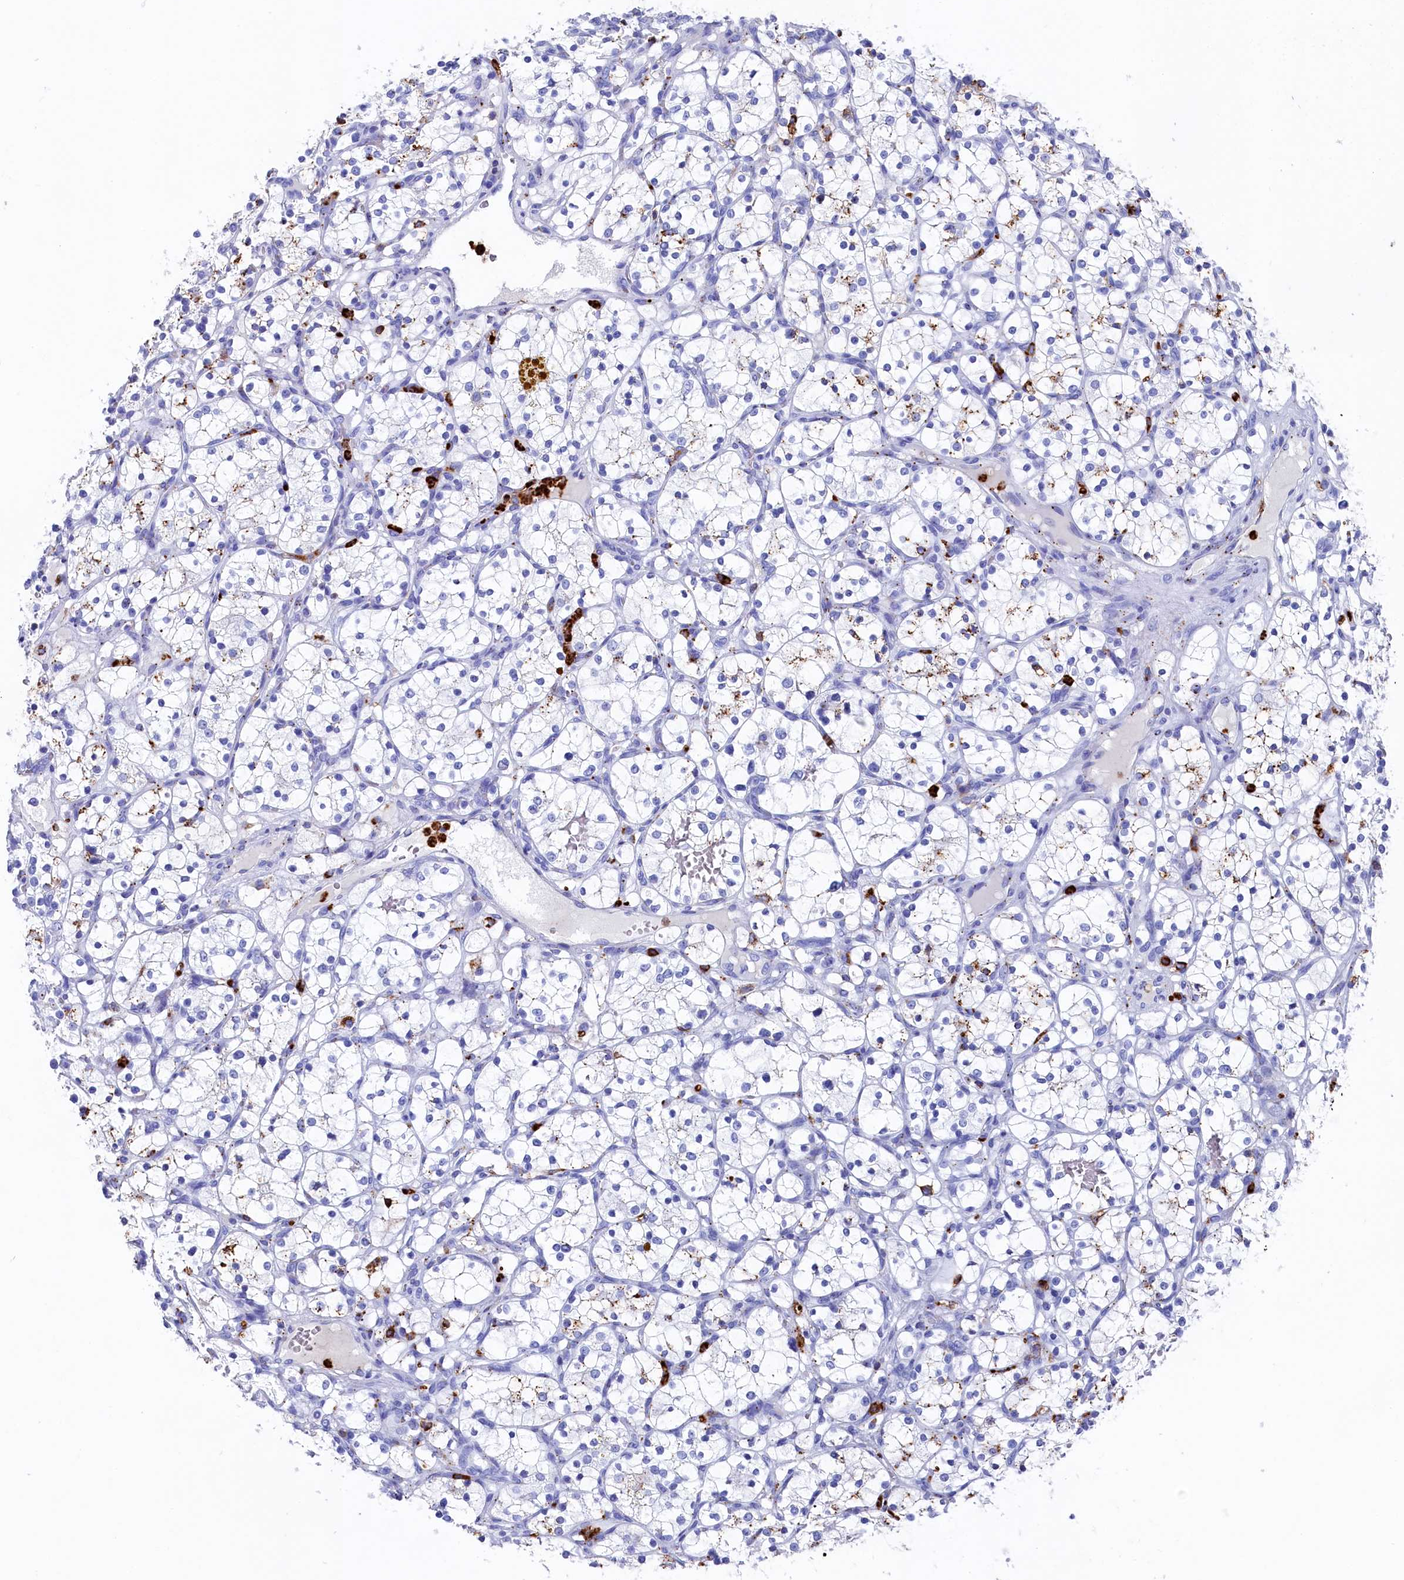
{"staining": {"intensity": "negative", "quantity": "none", "location": "none"}, "tissue": "renal cancer", "cell_type": "Tumor cells", "image_type": "cancer", "snomed": [{"axis": "morphology", "description": "Adenocarcinoma, NOS"}, {"axis": "topography", "description": "Kidney"}], "caption": "Immunohistochemistry (IHC) image of neoplastic tissue: renal cancer stained with DAB (3,3'-diaminobenzidine) exhibits no significant protein expression in tumor cells.", "gene": "PLAC8", "patient": {"sex": "female", "age": 69}}